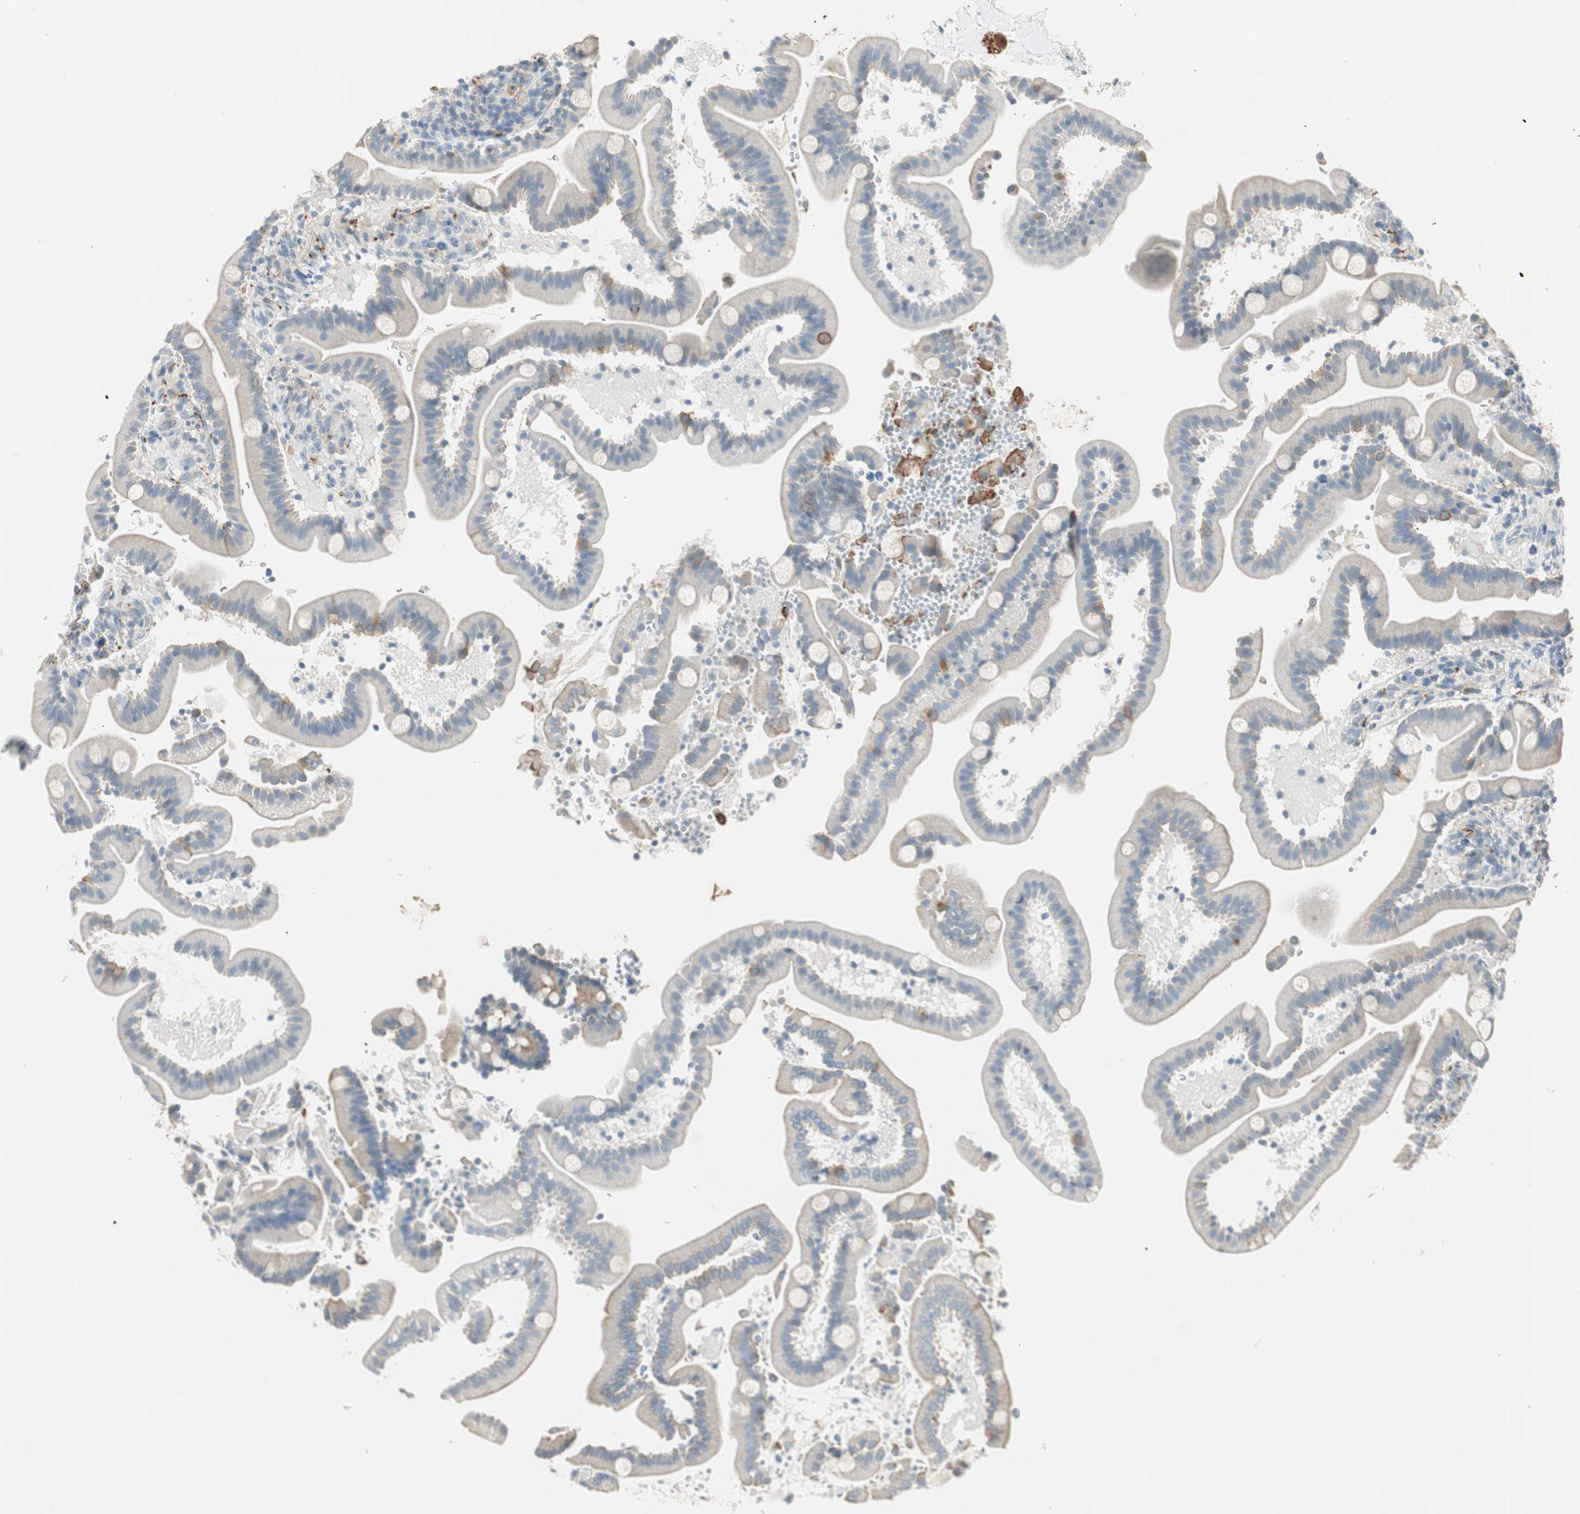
{"staining": {"intensity": "negative", "quantity": "none", "location": "none"}, "tissue": "duodenum", "cell_type": "Glandular cells", "image_type": "normal", "snomed": [{"axis": "morphology", "description": "Normal tissue, NOS"}, {"axis": "topography", "description": "Duodenum"}], "caption": "Image shows no protein expression in glandular cells of benign duodenum.", "gene": "GNAO1", "patient": {"sex": "male", "age": 54}}